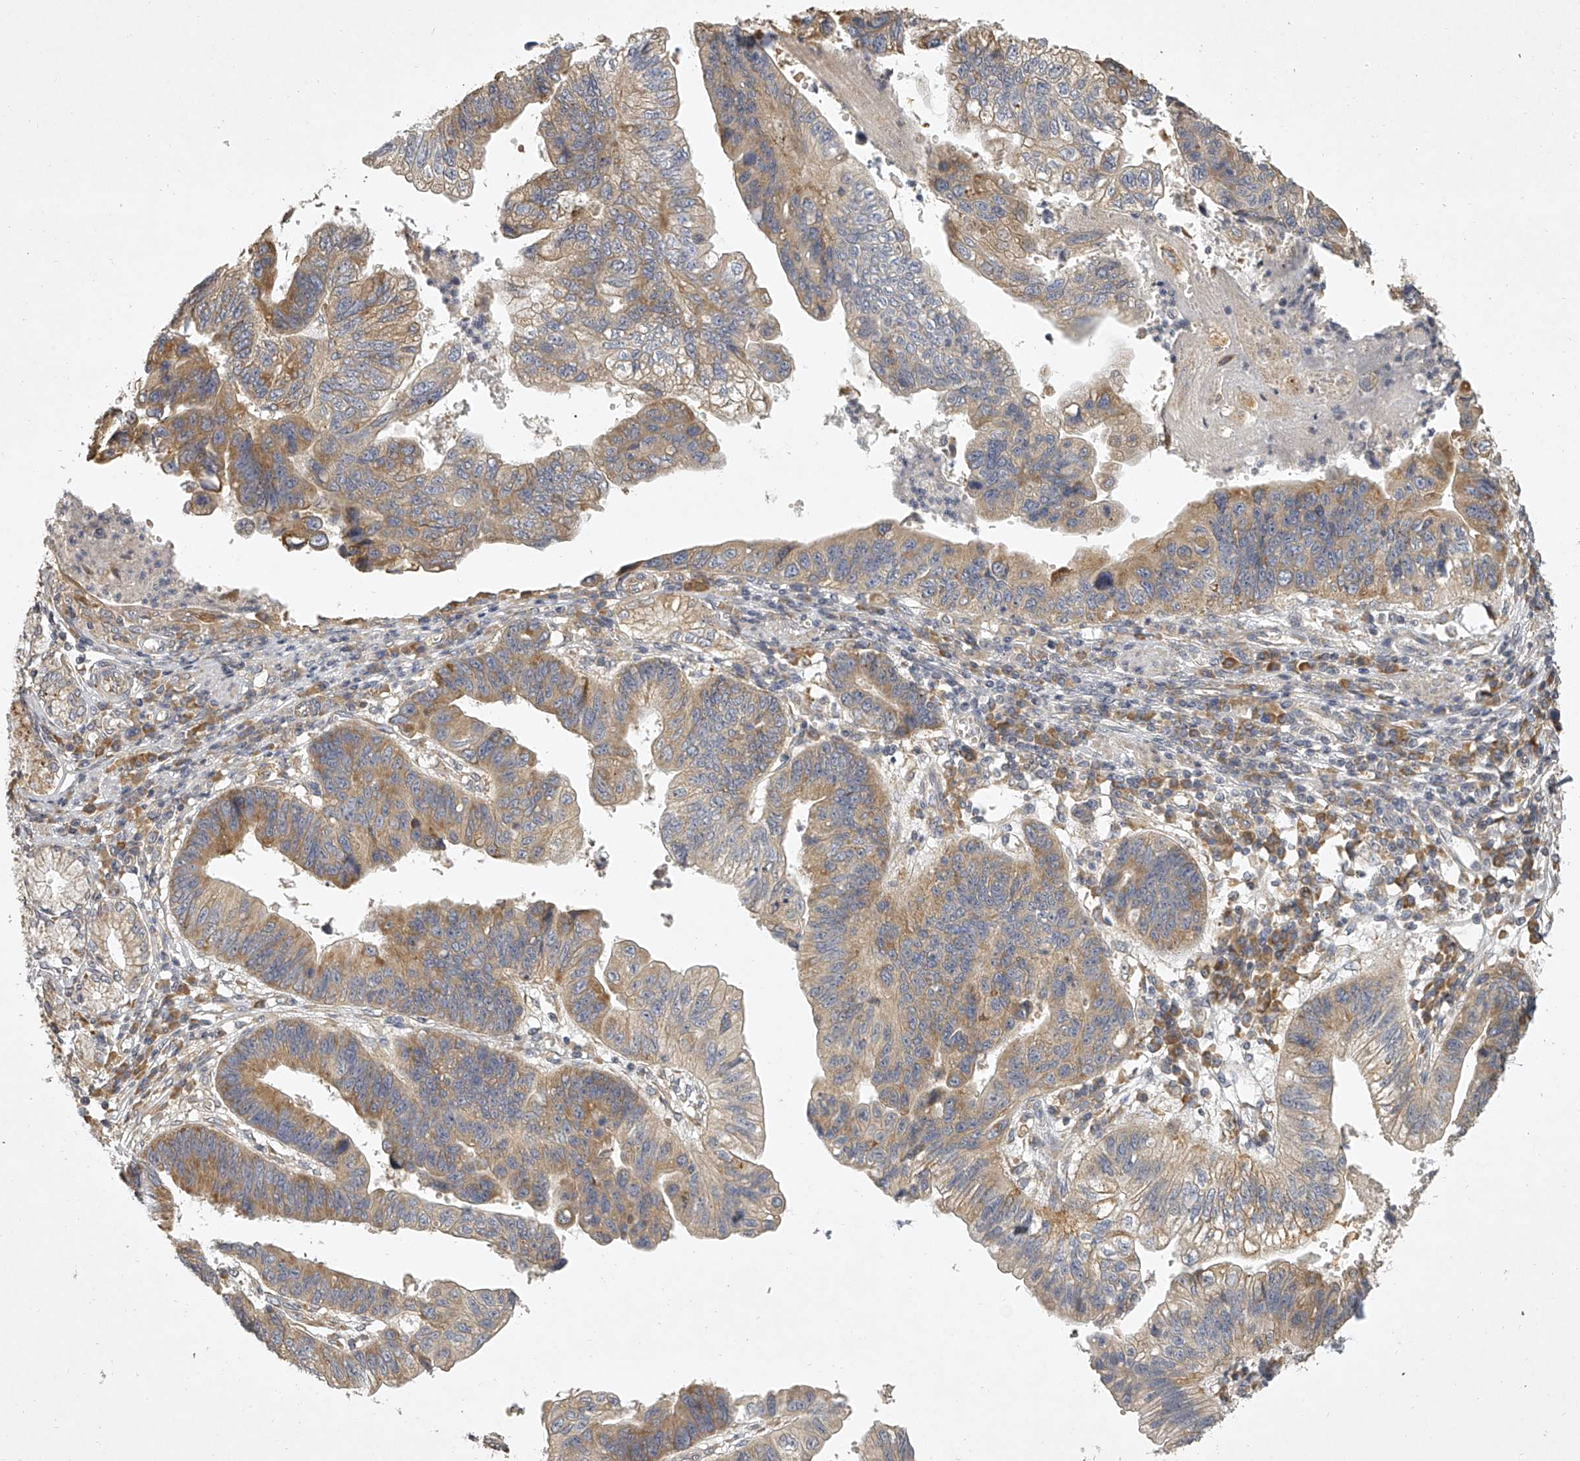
{"staining": {"intensity": "moderate", "quantity": ">75%", "location": "cytoplasmic/membranous"}, "tissue": "stomach cancer", "cell_type": "Tumor cells", "image_type": "cancer", "snomed": [{"axis": "morphology", "description": "Adenocarcinoma, NOS"}, {"axis": "topography", "description": "Stomach"}], "caption": "Immunohistochemistry (IHC) of stomach cancer demonstrates medium levels of moderate cytoplasmic/membranous expression in approximately >75% of tumor cells. Using DAB (3,3'-diaminobenzidine) (brown) and hematoxylin (blue) stains, captured at high magnification using brightfield microscopy.", "gene": "DOCK9", "patient": {"sex": "male", "age": 59}}